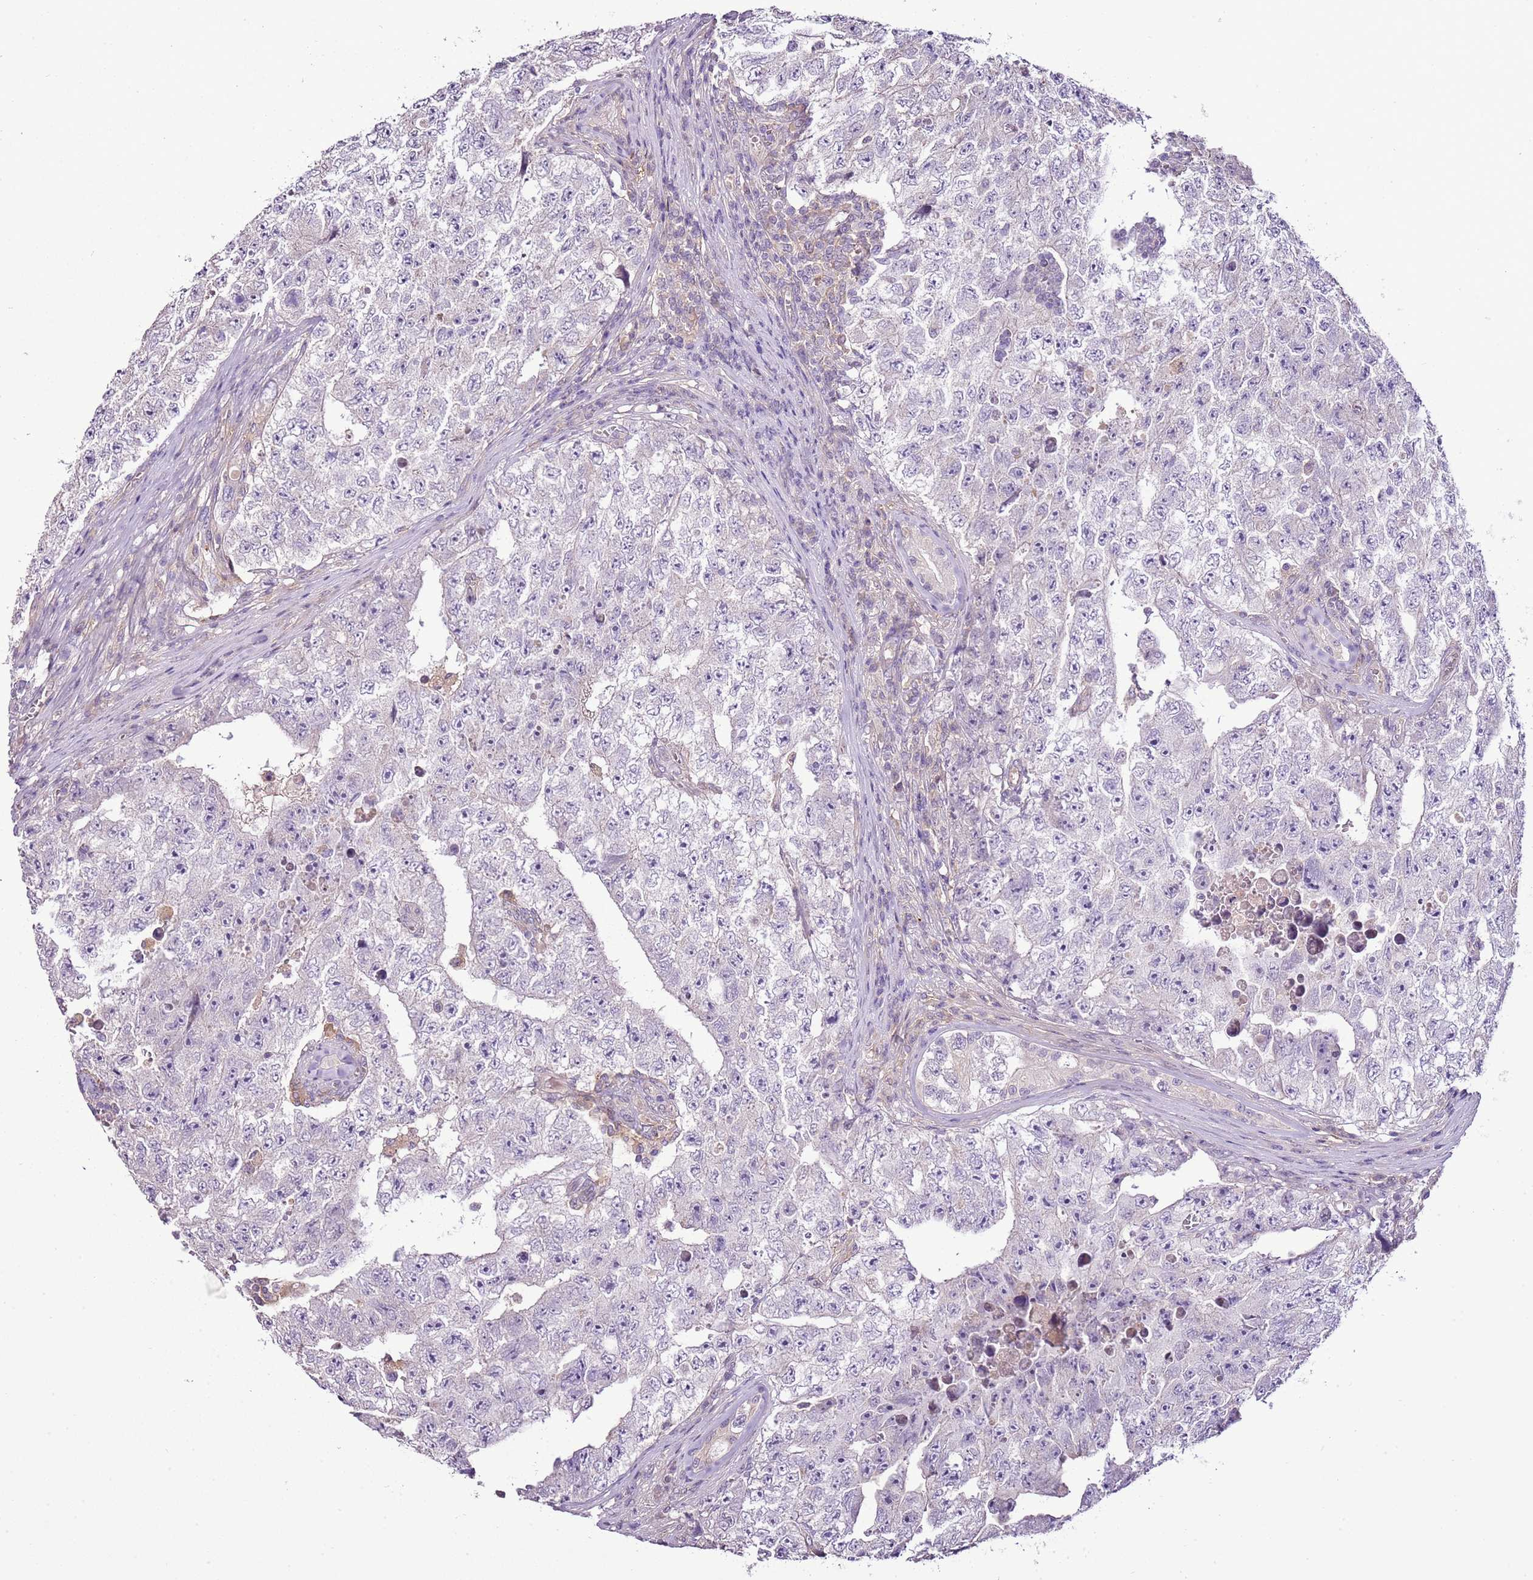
{"staining": {"intensity": "negative", "quantity": "none", "location": "none"}, "tissue": "testis cancer", "cell_type": "Tumor cells", "image_type": "cancer", "snomed": [{"axis": "morphology", "description": "Carcinoma, Embryonal, NOS"}, {"axis": "topography", "description": "Testis"}], "caption": "DAB (3,3'-diaminobenzidine) immunohistochemical staining of human testis embryonal carcinoma demonstrates no significant expression in tumor cells.", "gene": "CMKLR1", "patient": {"sex": "male", "age": 17}}